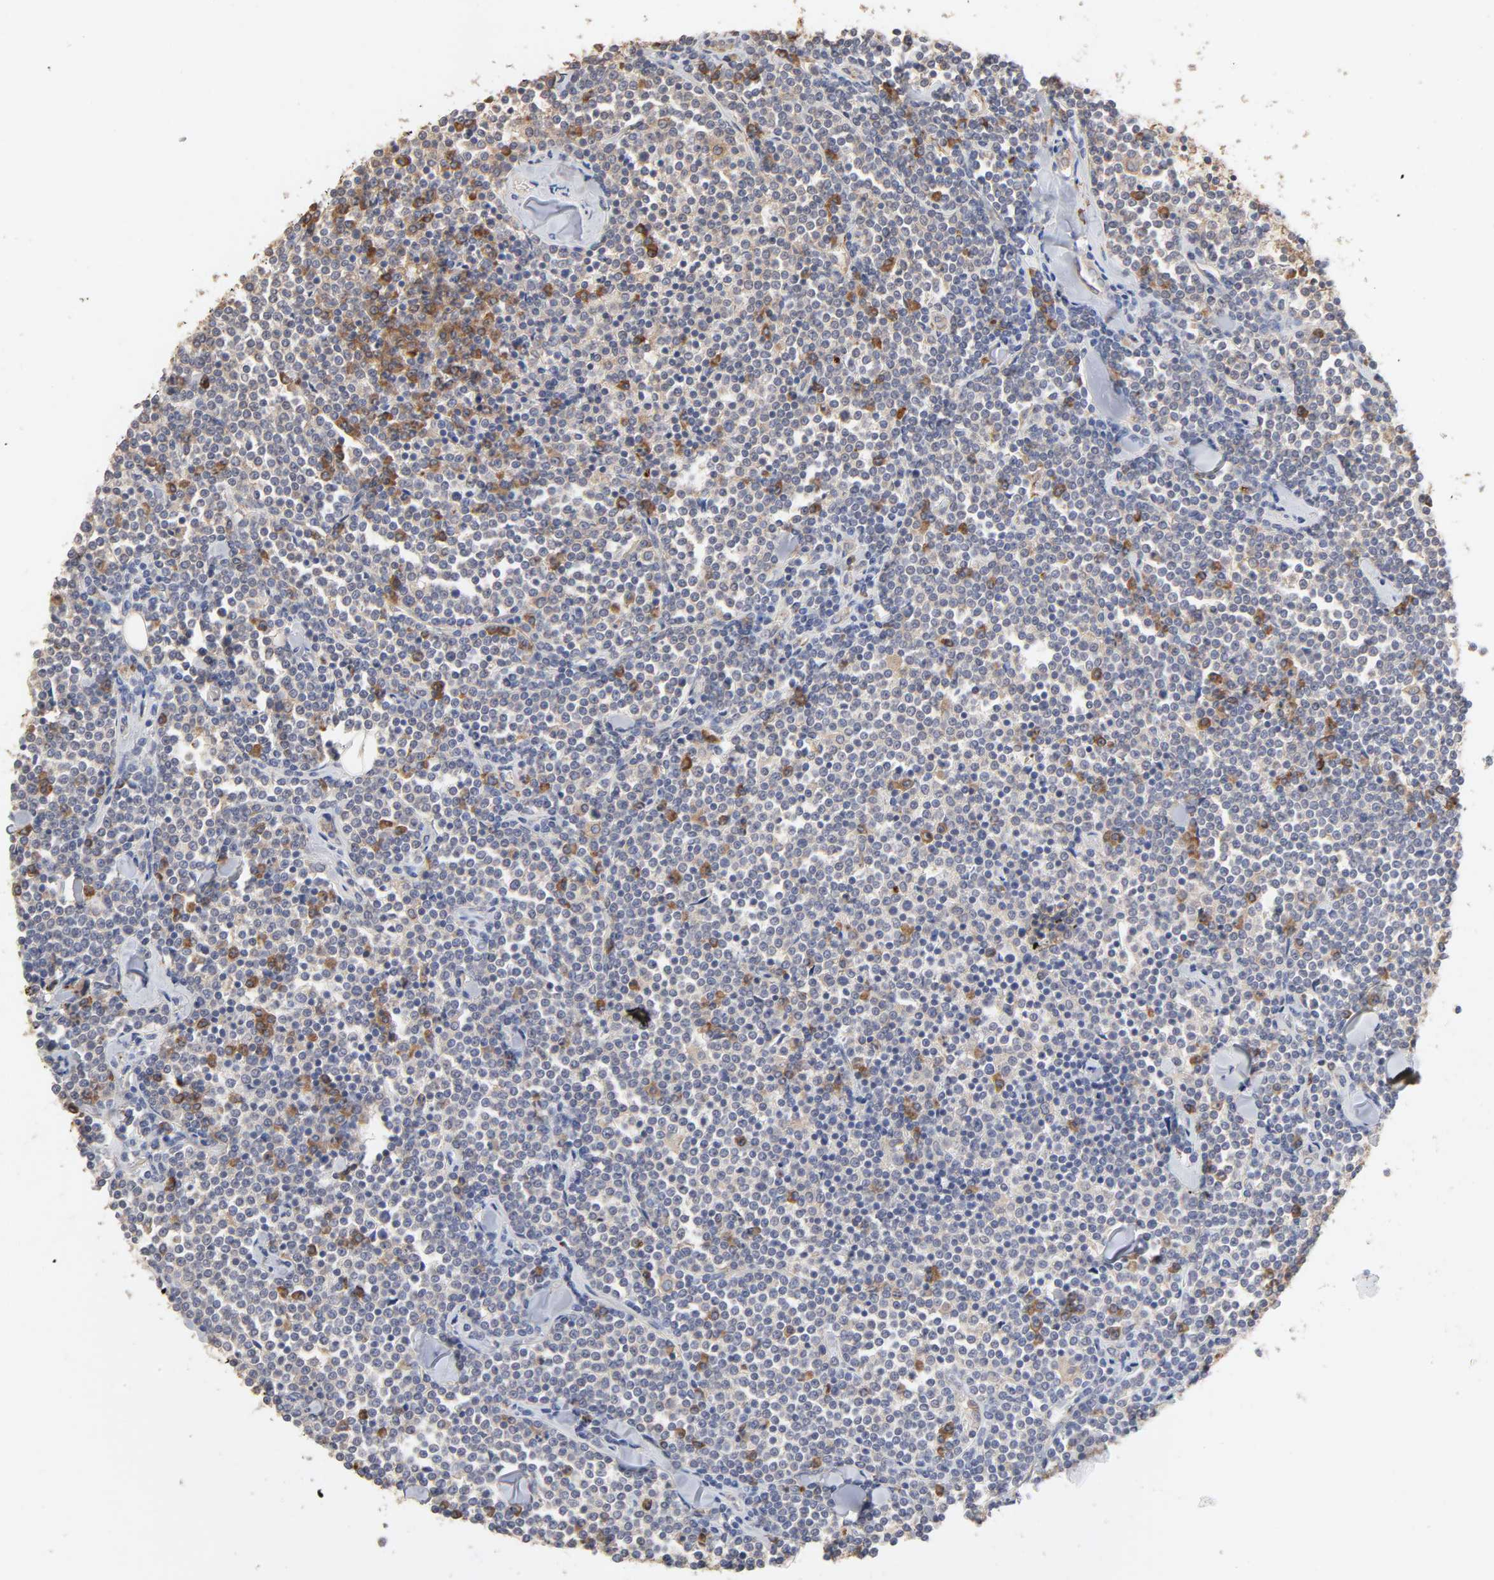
{"staining": {"intensity": "moderate", "quantity": "<25%", "location": "cytoplasmic/membranous"}, "tissue": "lymphoma", "cell_type": "Tumor cells", "image_type": "cancer", "snomed": [{"axis": "morphology", "description": "Malignant lymphoma, non-Hodgkin's type, Low grade"}, {"axis": "topography", "description": "Soft tissue"}], "caption": "Immunohistochemistry (IHC) of low-grade malignant lymphoma, non-Hodgkin's type reveals low levels of moderate cytoplasmic/membranous expression in approximately <25% of tumor cells. The staining was performed using DAB, with brown indicating positive protein expression. Nuclei are stained blue with hematoxylin.", "gene": "EIF4G2", "patient": {"sex": "male", "age": 92}}